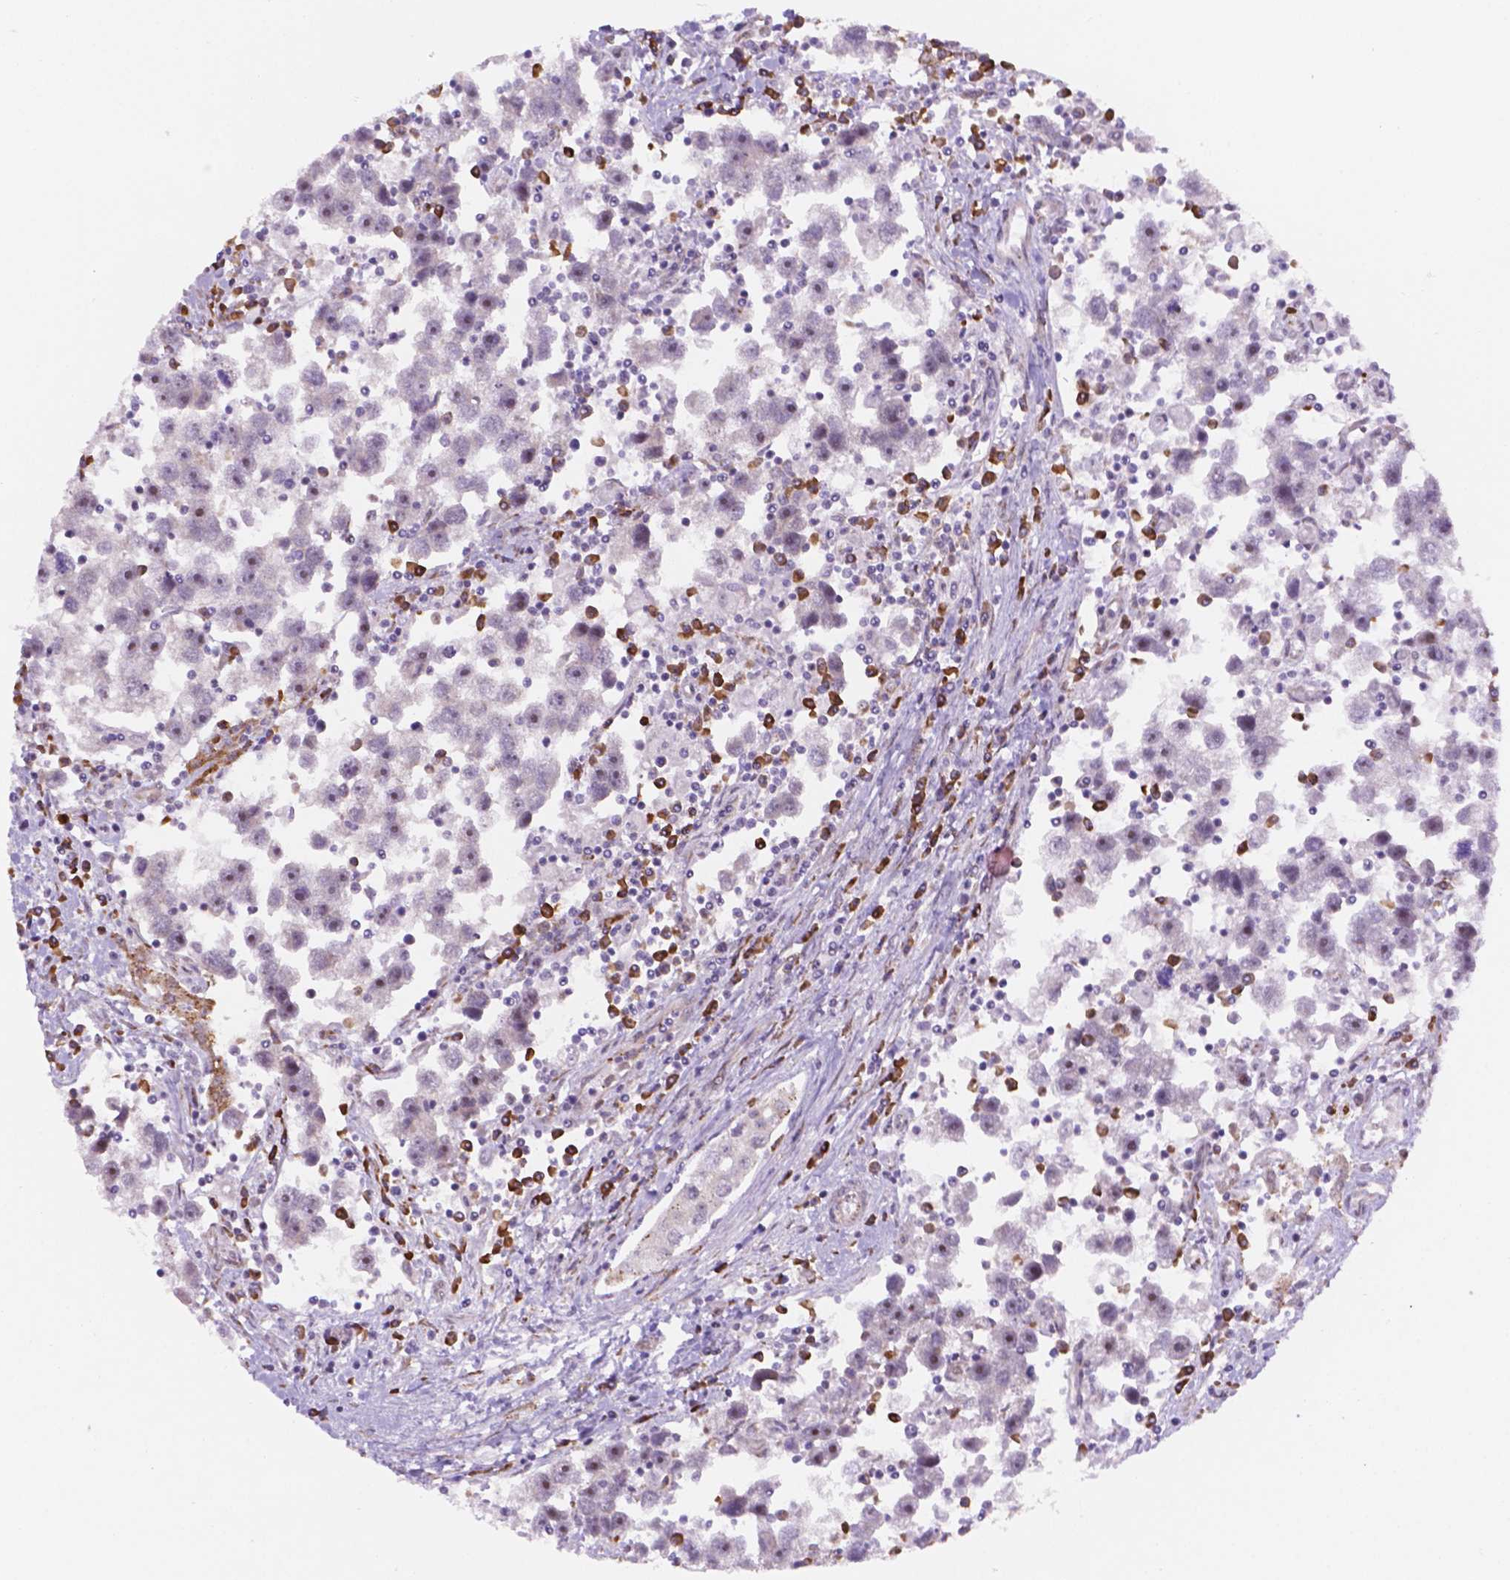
{"staining": {"intensity": "negative", "quantity": "none", "location": "none"}, "tissue": "testis cancer", "cell_type": "Tumor cells", "image_type": "cancer", "snomed": [{"axis": "morphology", "description": "Seminoma, NOS"}, {"axis": "topography", "description": "Testis"}], "caption": "Testis cancer (seminoma) was stained to show a protein in brown. There is no significant expression in tumor cells. (IHC, brightfield microscopy, high magnification).", "gene": "FNIP1", "patient": {"sex": "male", "age": 30}}